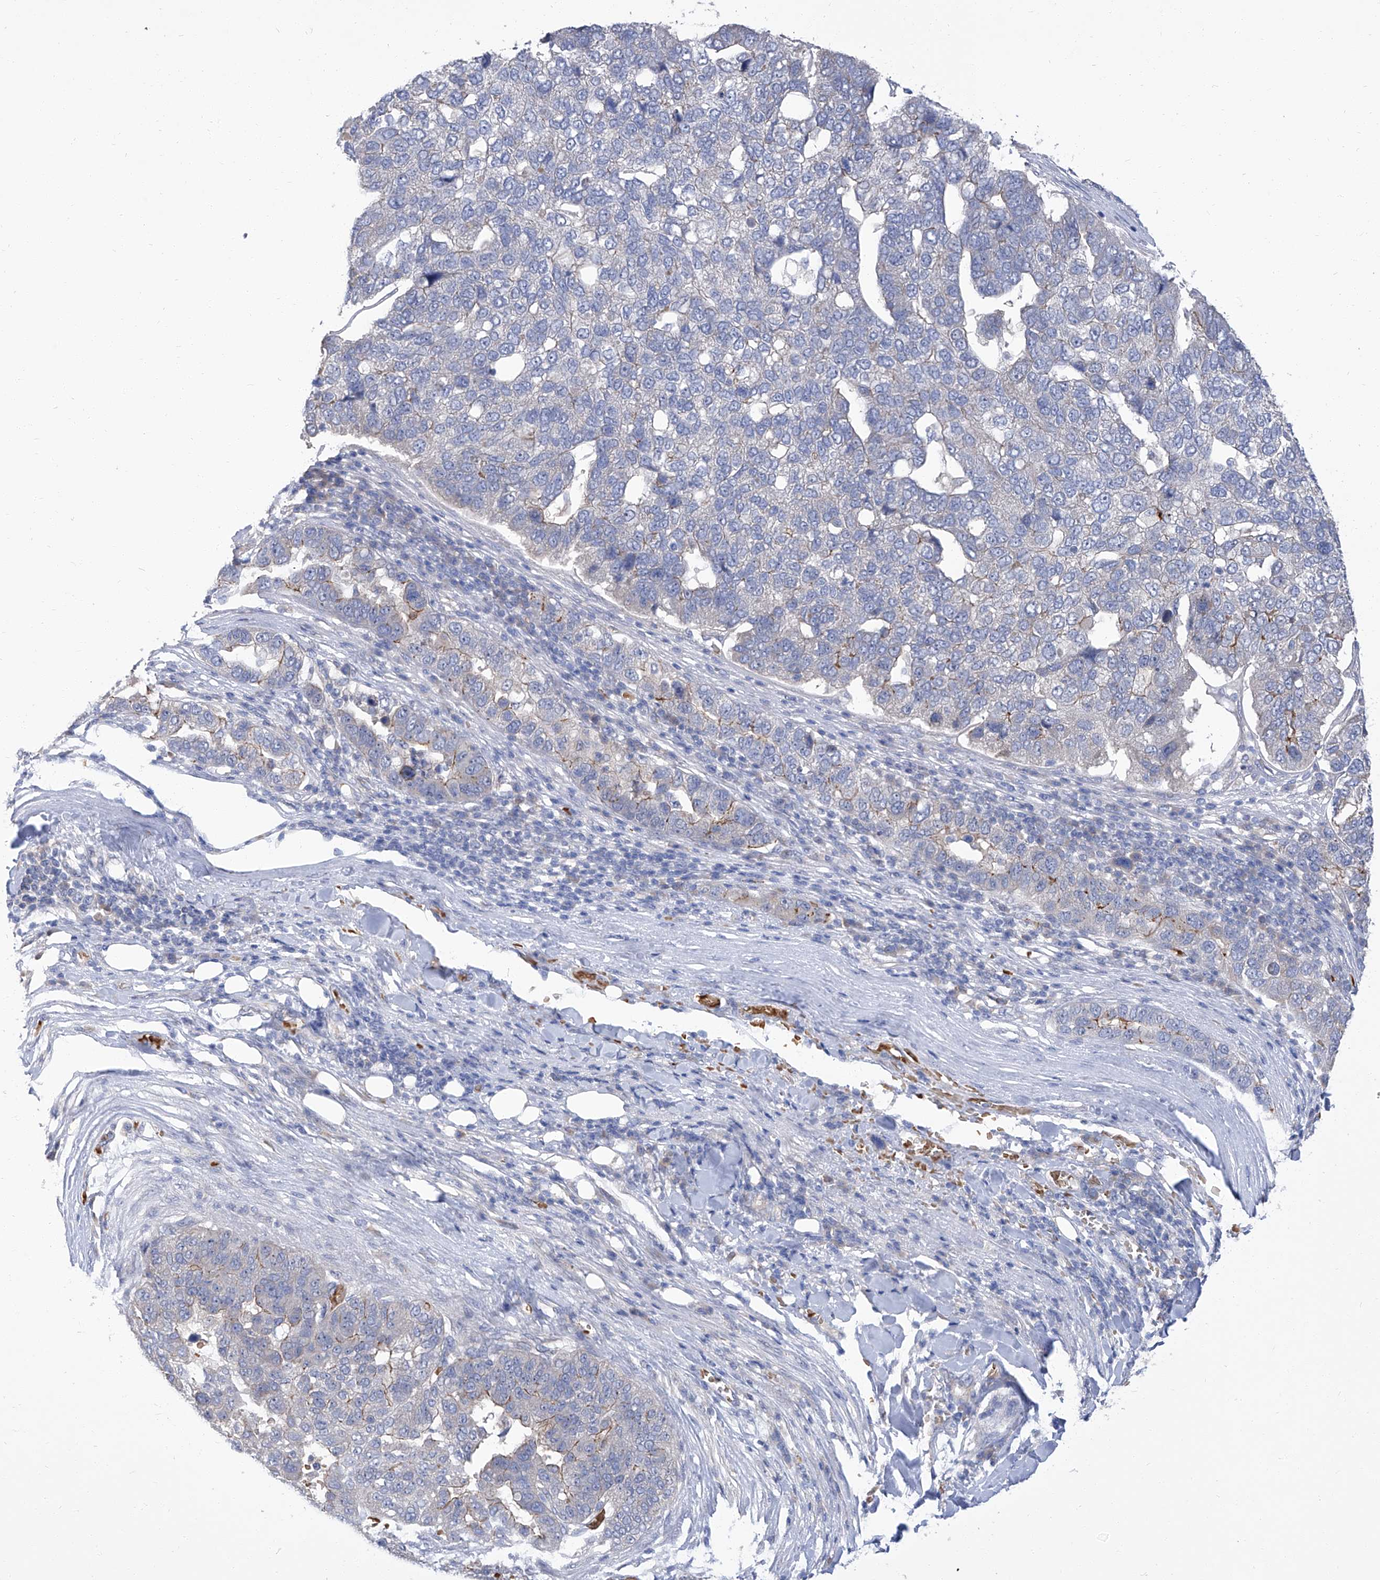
{"staining": {"intensity": "moderate", "quantity": "<25%", "location": "cytoplasmic/membranous"}, "tissue": "pancreatic cancer", "cell_type": "Tumor cells", "image_type": "cancer", "snomed": [{"axis": "morphology", "description": "Adenocarcinoma, NOS"}, {"axis": "topography", "description": "Pancreas"}], "caption": "Approximately <25% of tumor cells in human pancreatic cancer (adenocarcinoma) demonstrate moderate cytoplasmic/membranous protein expression as visualized by brown immunohistochemical staining.", "gene": "PARD3", "patient": {"sex": "female", "age": 61}}